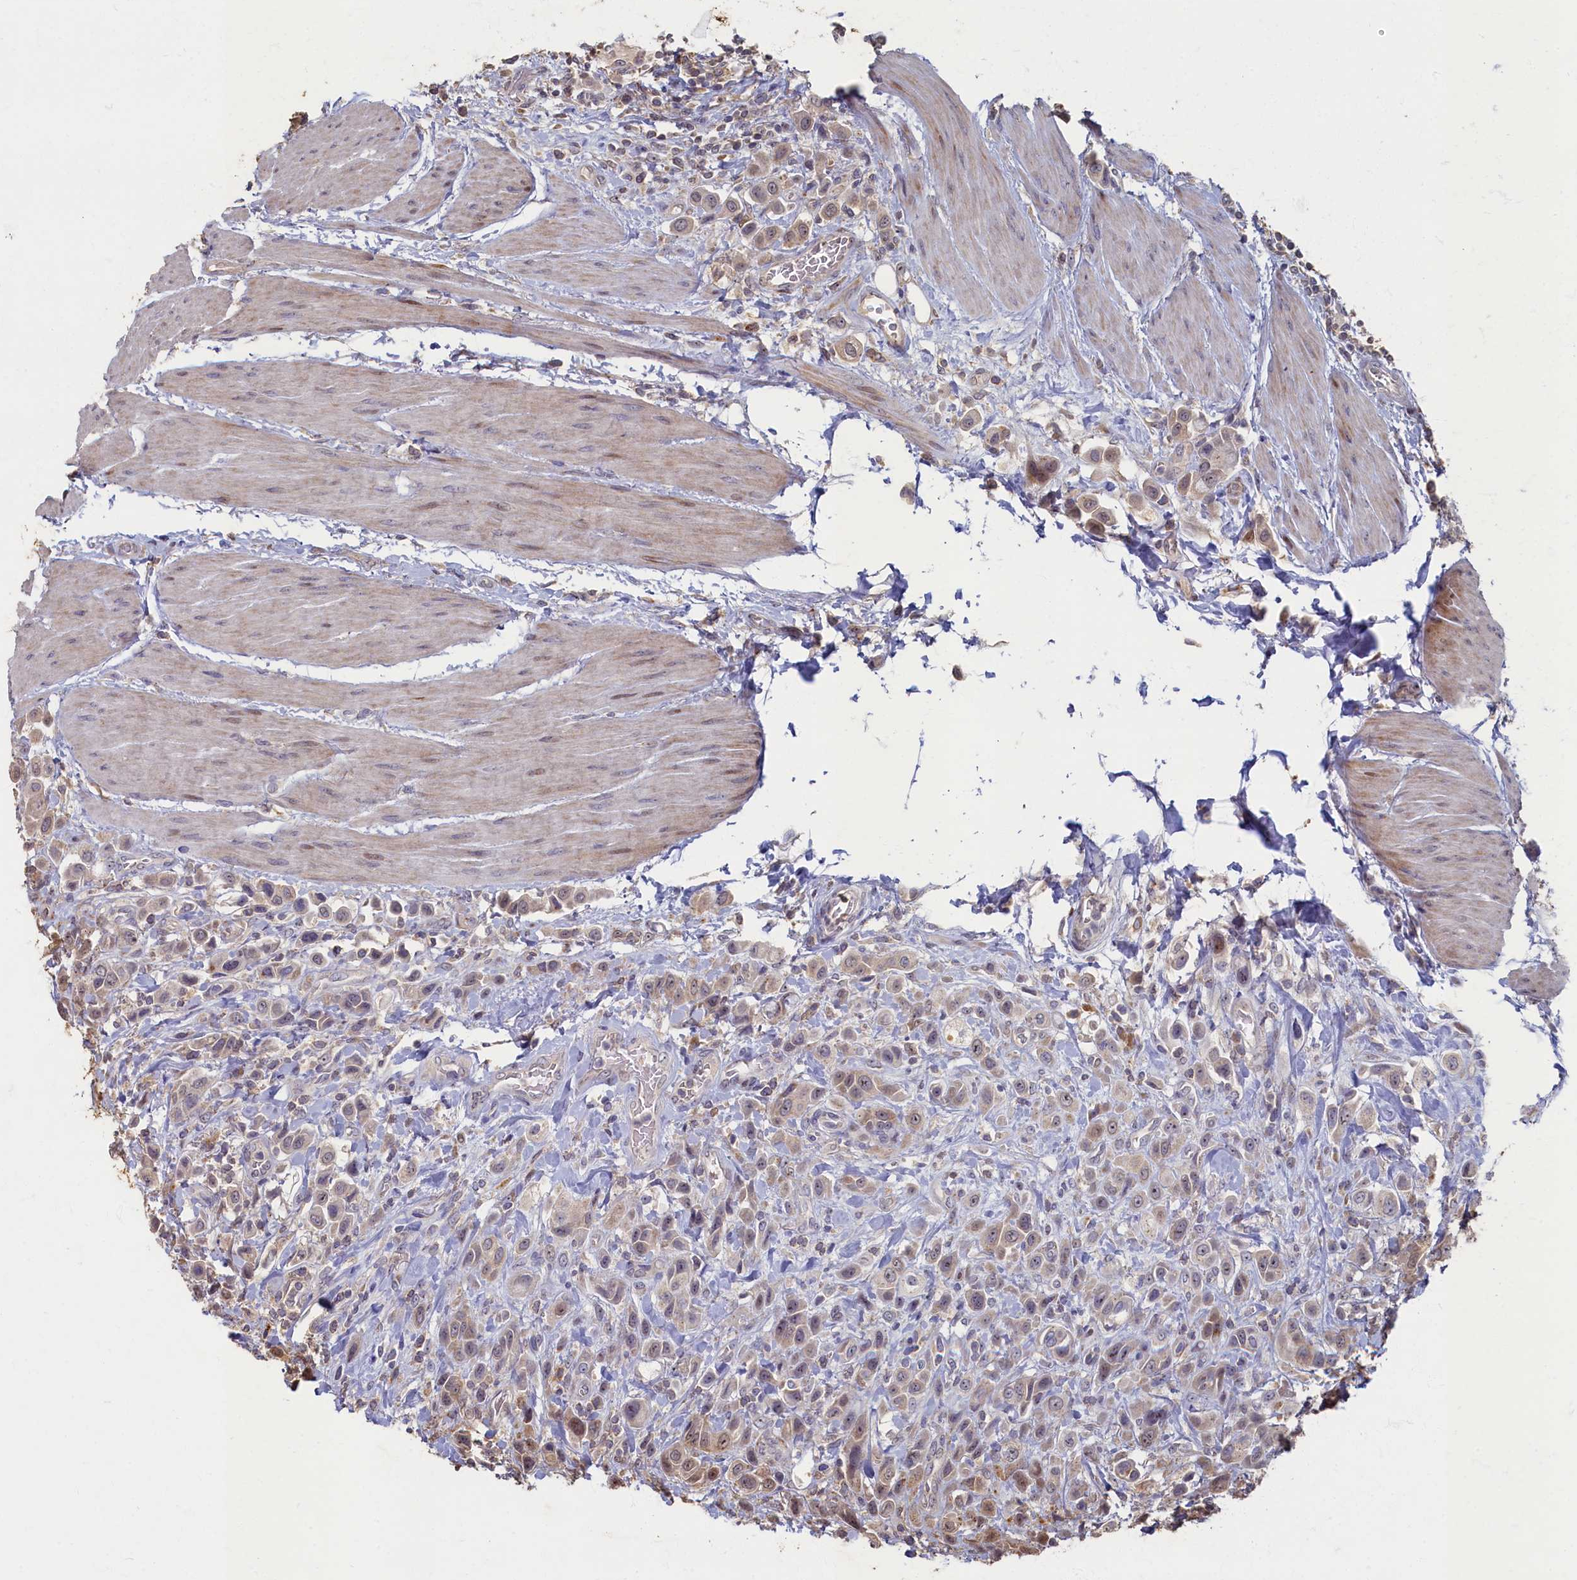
{"staining": {"intensity": "weak", "quantity": "25%-75%", "location": "cytoplasmic/membranous,nuclear"}, "tissue": "urothelial cancer", "cell_type": "Tumor cells", "image_type": "cancer", "snomed": [{"axis": "morphology", "description": "Urothelial carcinoma, High grade"}, {"axis": "topography", "description": "Urinary bladder"}], "caption": "Urothelial cancer tissue displays weak cytoplasmic/membranous and nuclear expression in about 25%-75% of tumor cells", "gene": "HUNK", "patient": {"sex": "male", "age": 50}}